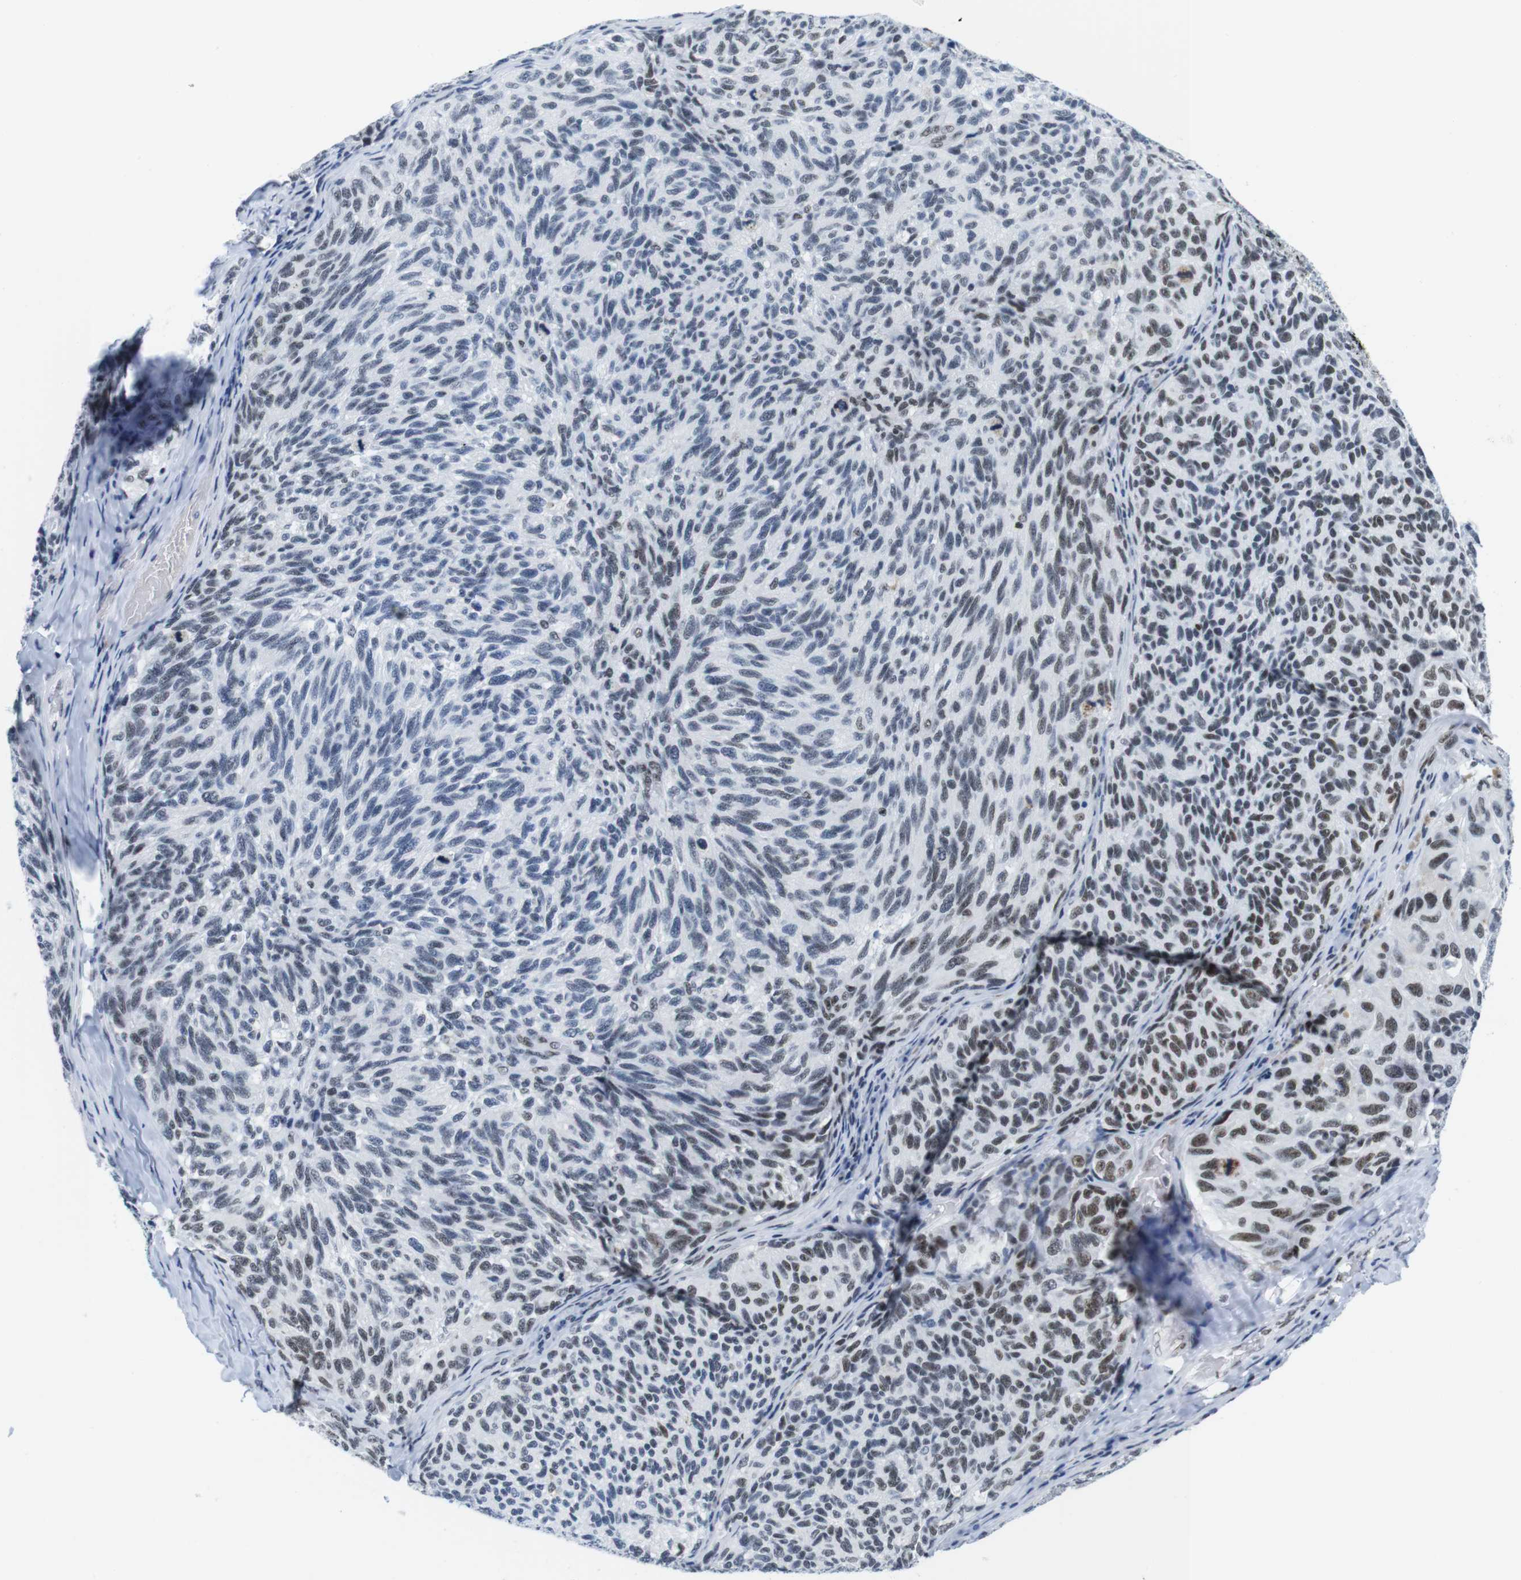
{"staining": {"intensity": "weak", "quantity": "<25%", "location": "nuclear"}, "tissue": "melanoma", "cell_type": "Tumor cells", "image_type": "cancer", "snomed": [{"axis": "morphology", "description": "Malignant melanoma, NOS"}, {"axis": "topography", "description": "Skin"}], "caption": "This is an immunohistochemistry (IHC) photomicrograph of melanoma. There is no positivity in tumor cells.", "gene": "IFI16", "patient": {"sex": "female", "age": 73}}